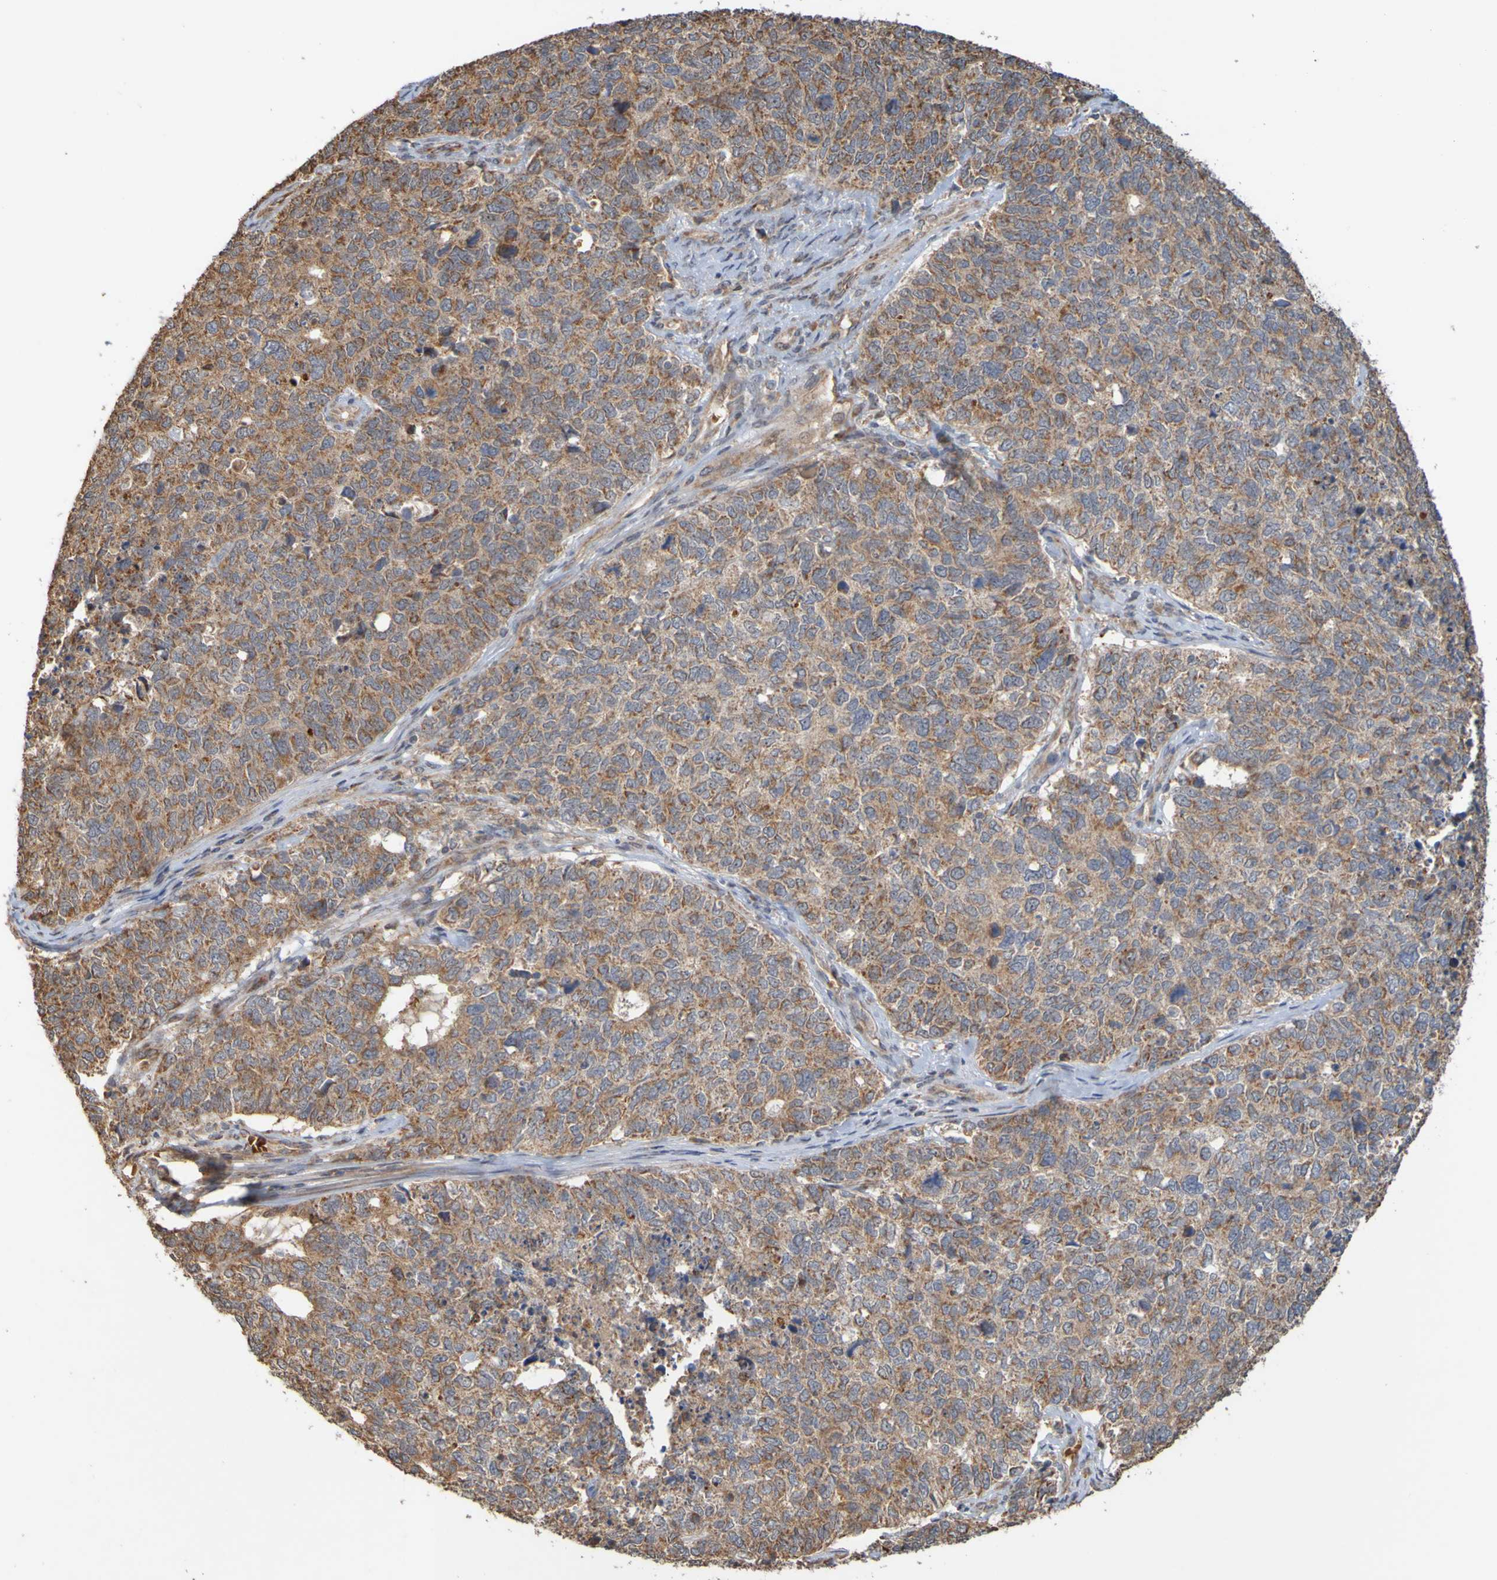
{"staining": {"intensity": "moderate", "quantity": ">75%", "location": "cytoplasmic/membranous"}, "tissue": "cervical cancer", "cell_type": "Tumor cells", "image_type": "cancer", "snomed": [{"axis": "morphology", "description": "Squamous cell carcinoma, NOS"}, {"axis": "topography", "description": "Cervix"}], "caption": "Immunohistochemical staining of human cervical cancer shows moderate cytoplasmic/membranous protein staining in about >75% of tumor cells.", "gene": "TMBIM1", "patient": {"sex": "female", "age": 63}}